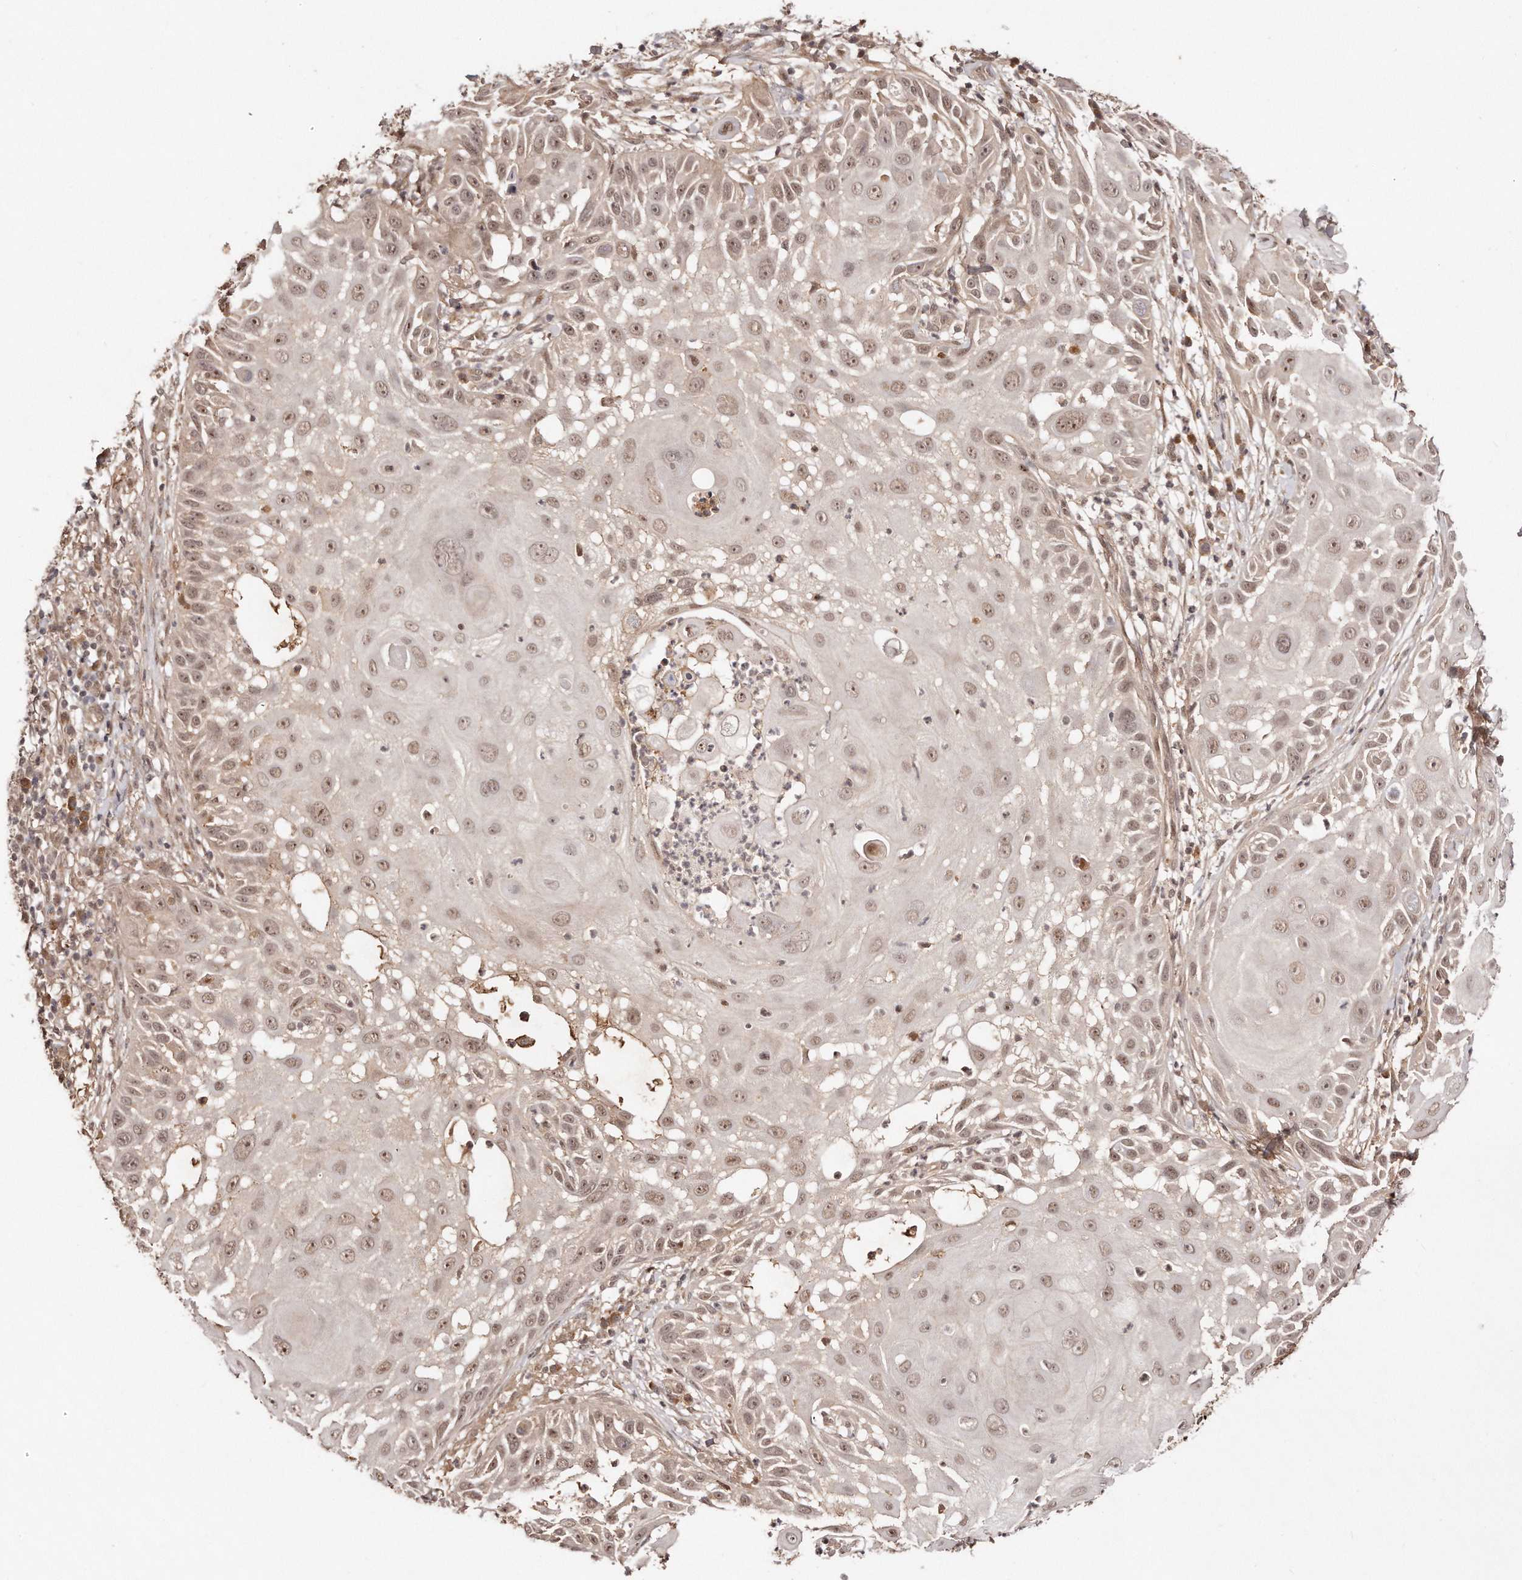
{"staining": {"intensity": "weak", "quantity": ">75%", "location": "nuclear"}, "tissue": "skin cancer", "cell_type": "Tumor cells", "image_type": "cancer", "snomed": [{"axis": "morphology", "description": "Squamous cell carcinoma, NOS"}, {"axis": "topography", "description": "Skin"}], "caption": "Immunohistochemical staining of skin cancer (squamous cell carcinoma) displays weak nuclear protein expression in about >75% of tumor cells. (Stains: DAB in brown, nuclei in blue, Microscopy: brightfield microscopy at high magnification).", "gene": "SOX4", "patient": {"sex": "female", "age": 44}}